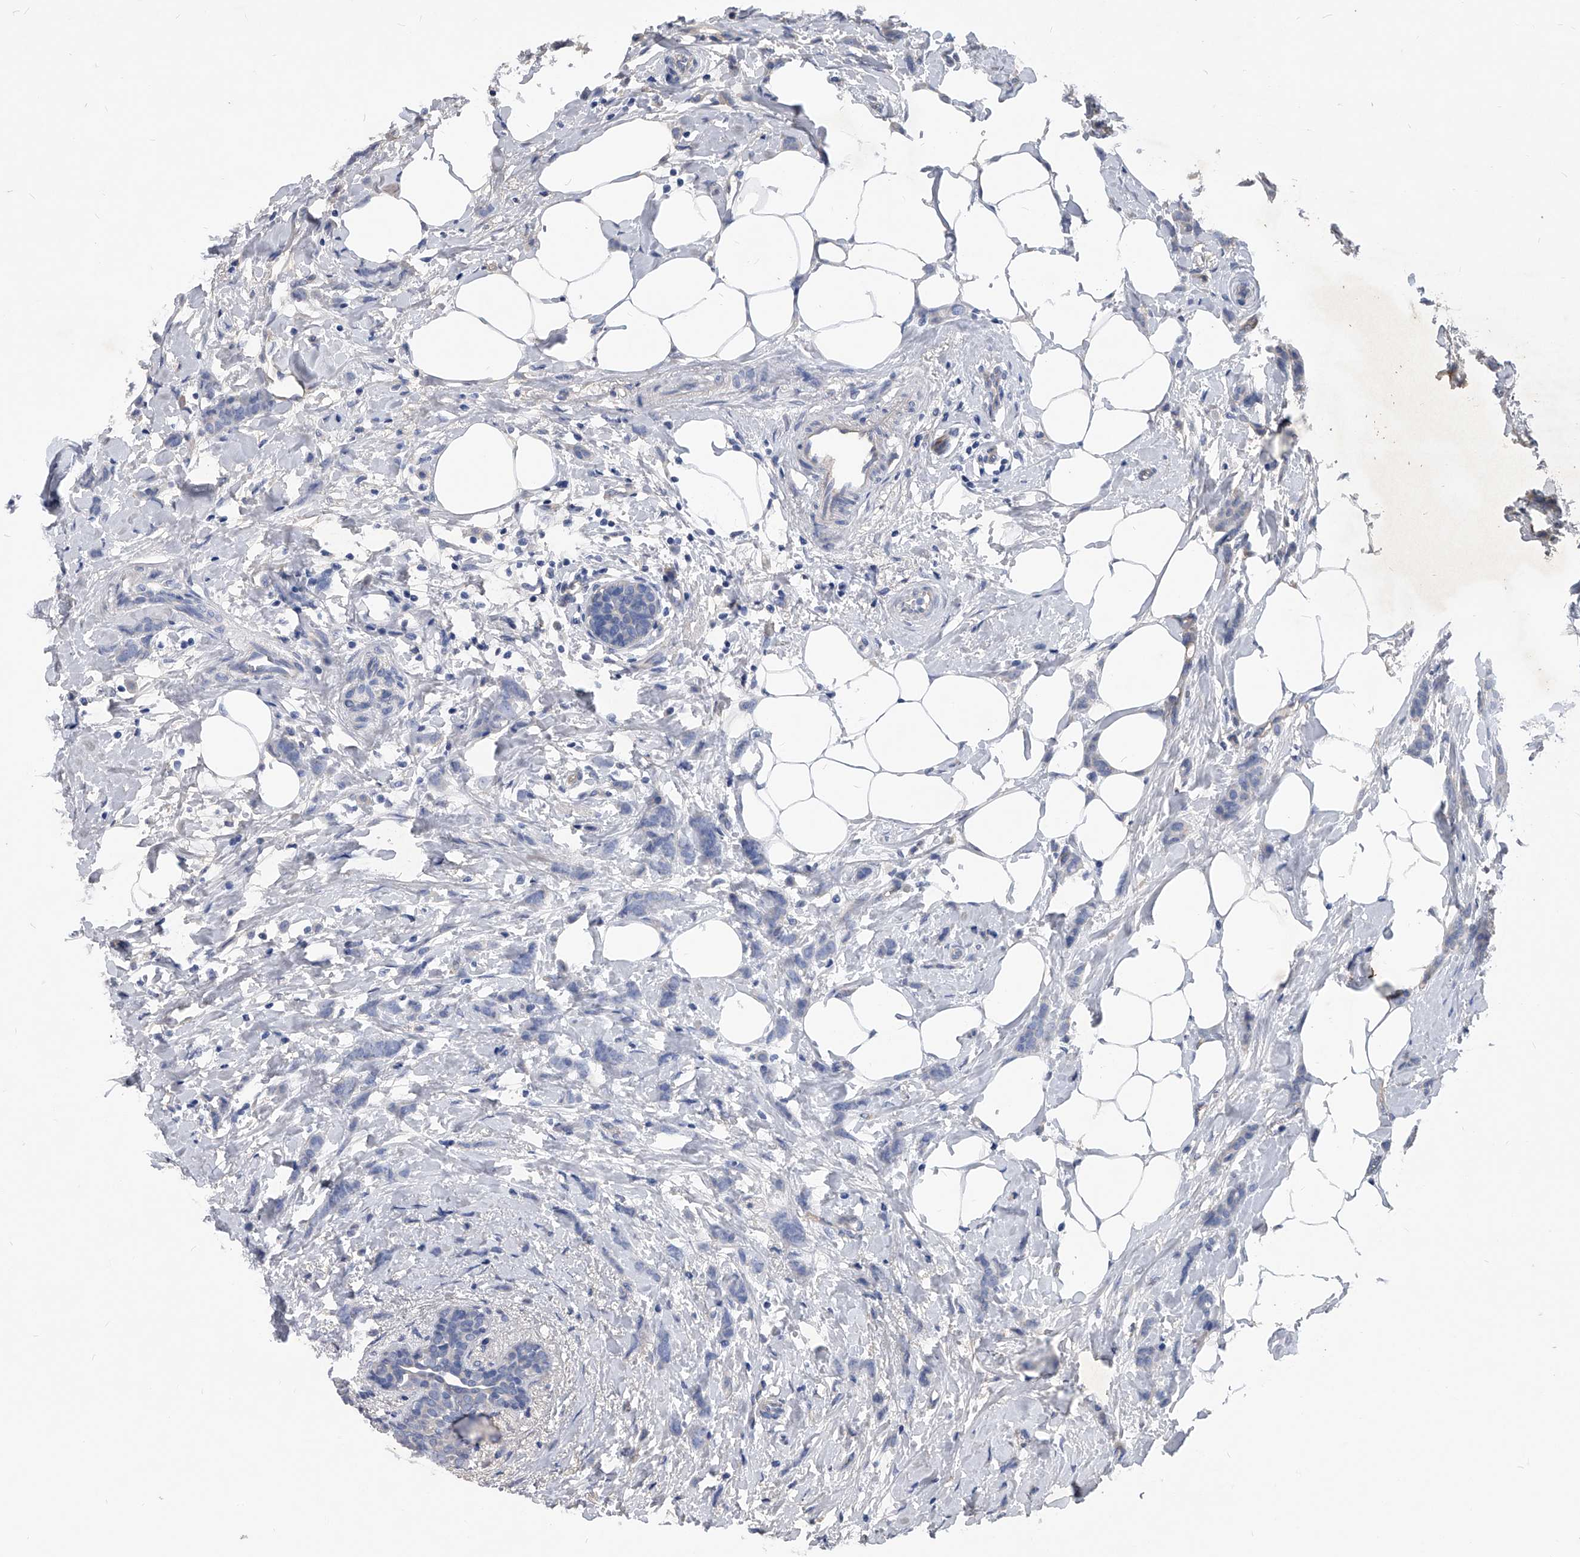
{"staining": {"intensity": "negative", "quantity": "none", "location": "none"}, "tissue": "breast cancer", "cell_type": "Tumor cells", "image_type": "cancer", "snomed": [{"axis": "morphology", "description": "Lobular carcinoma, in situ"}, {"axis": "morphology", "description": "Lobular carcinoma"}, {"axis": "topography", "description": "Breast"}], "caption": "Immunohistochemical staining of breast cancer (lobular carcinoma in situ) reveals no significant staining in tumor cells. (DAB (3,3'-diaminobenzidine) IHC visualized using brightfield microscopy, high magnification).", "gene": "HOMER3", "patient": {"sex": "female", "age": 41}}